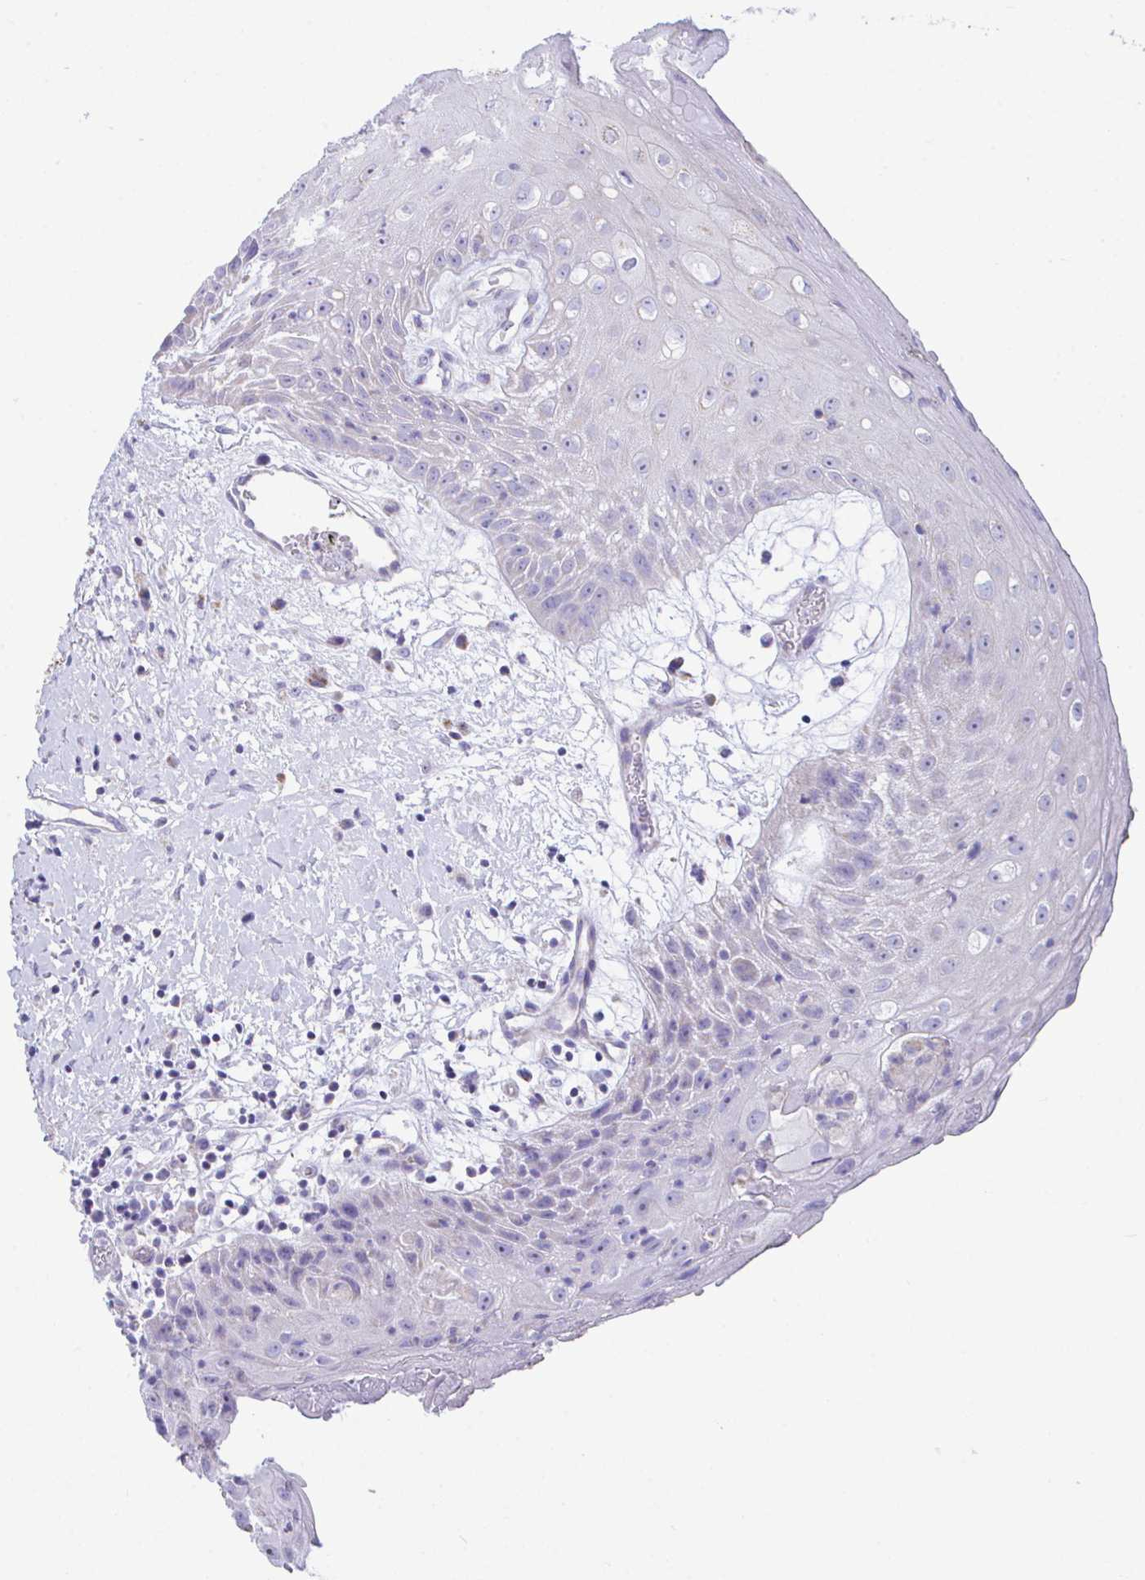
{"staining": {"intensity": "weak", "quantity": "25%-75%", "location": "cytoplasmic/membranous"}, "tissue": "oral mucosa", "cell_type": "Squamous epithelial cells", "image_type": "normal", "snomed": [{"axis": "morphology", "description": "Normal tissue, NOS"}, {"axis": "morphology", "description": "Squamous cell carcinoma, NOS"}, {"axis": "topography", "description": "Oral tissue"}, {"axis": "topography", "description": "Peripheral nerve tissue"}, {"axis": "topography", "description": "Head-Neck"}], "caption": "Immunohistochemical staining of benign human oral mucosa demonstrates low levels of weak cytoplasmic/membranous expression in approximately 25%-75% of squamous epithelial cells. The staining is performed using DAB (3,3'-diaminobenzidine) brown chromogen to label protein expression. The nuclei are counter-stained blue using hematoxylin.", "gene": "NLRP8", "patient": {"sex": "female", "age": 59}}